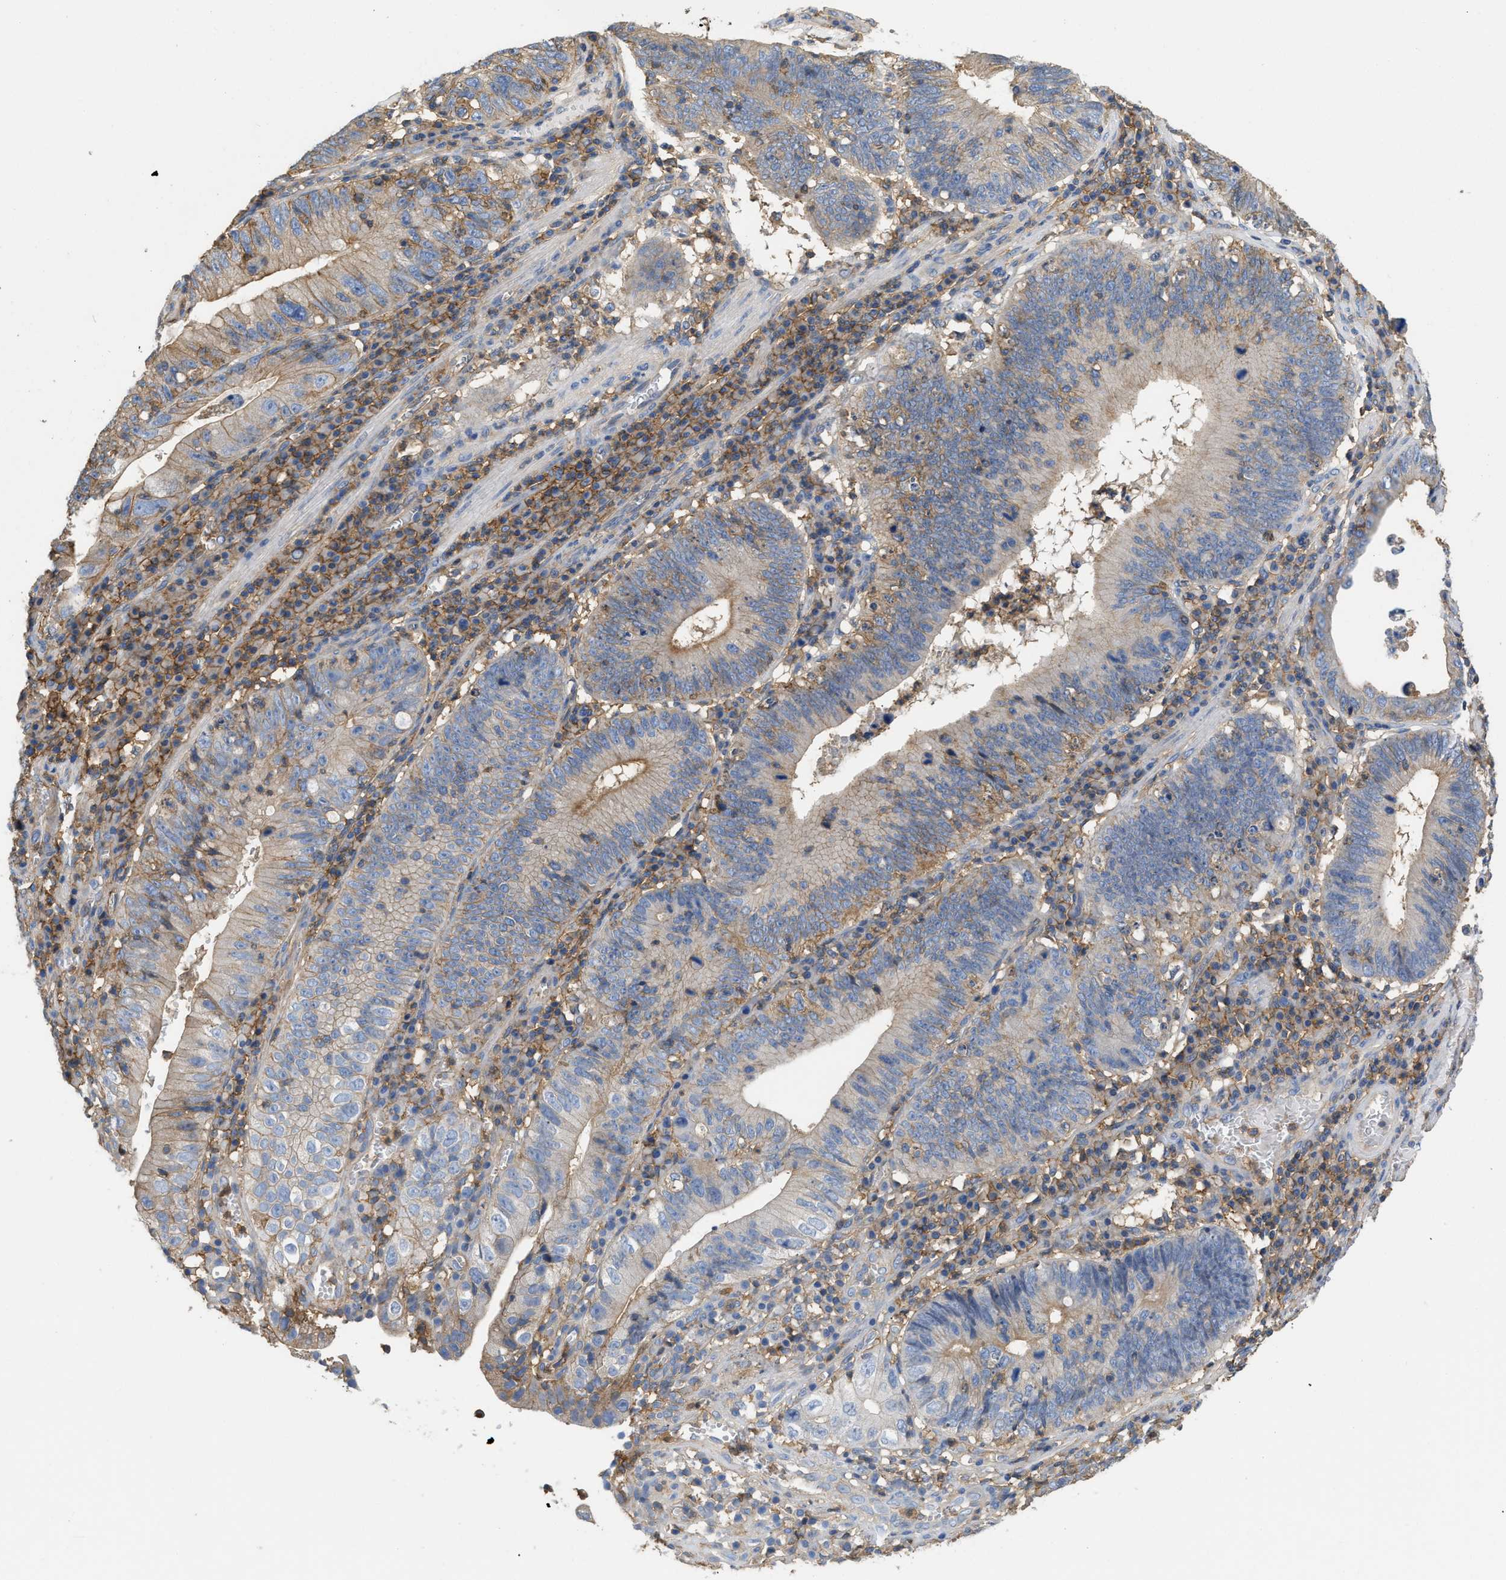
{"staining": {"intensity": "moderate", "quantity": "25%-75%", "location": "cytoplasmic/membranous"}, "tissue": "stomach cancer", "cell_type": "Tumor cells", "image_type": "cancer", "snomed": [{"axis": "morphology", "description": "Adenocarcinoma, NOS"}, {"axis": "topography", "description": "Stomach"}], "caption": "A photomicrograph showing moderate cytoplasmic/membranous expression in approximately 25%-75% of tumor cells in stomach cancer (adenocarcinoma), as visualized by brown immunohistochemical staining.", "gene": "GNB4", "patient": {"sex": "male", "age": 59}}